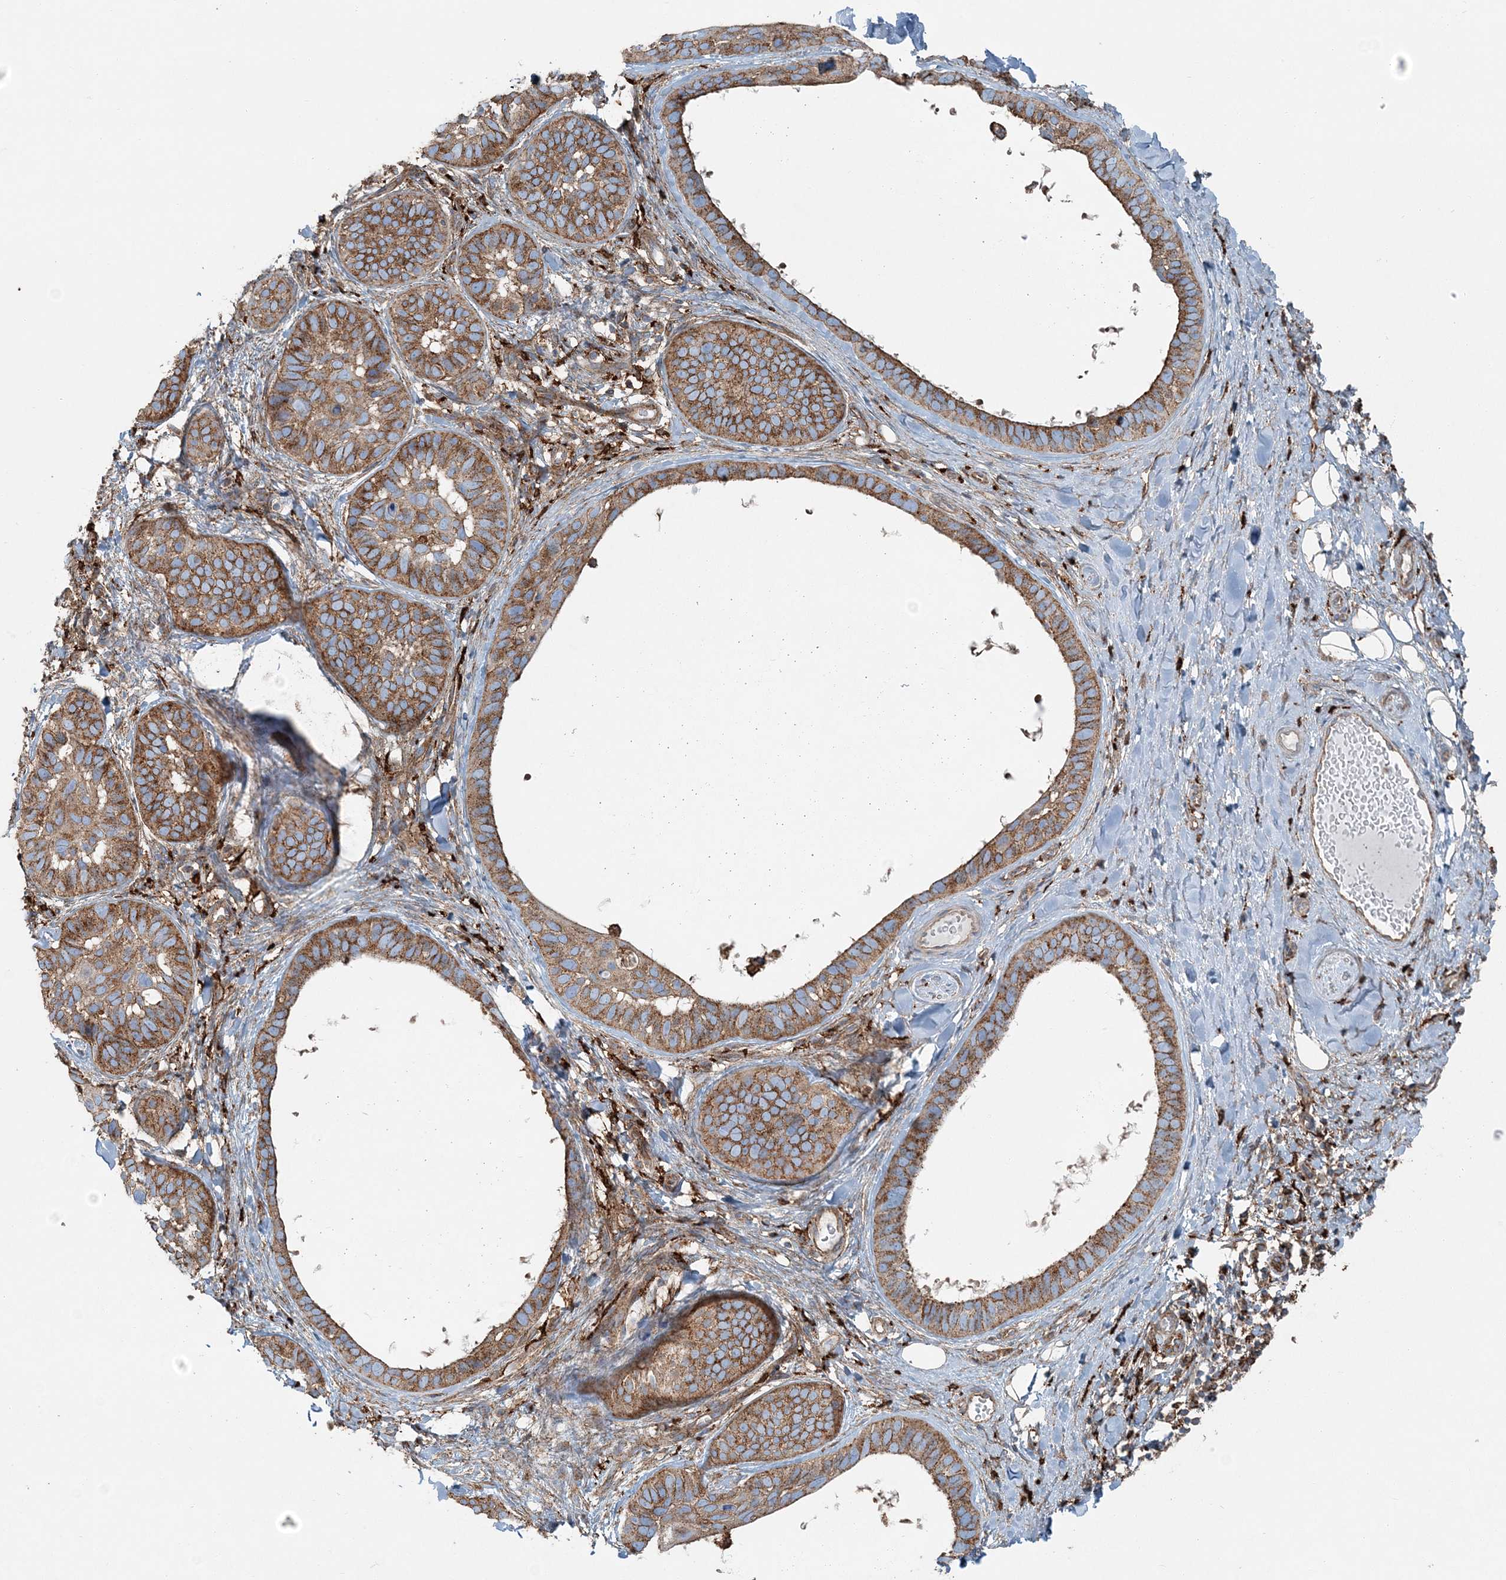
{"staining": {"intensity": "moderate", "quantity": ">75%", "location": "cytoplasmic/membranous"}, "tissue": "skin cancer", "cell_type": "Tumor cells", "image_type": "cancer", "snomed": [{"axis": "morphology", "description": "Basal cell carcinoma"}, {"axis": "topography", "description": "Skin"}], "caption": "Immunohistochemistry staining of skin cancer, which demonstrates medium levels of moderate cytoplasmic/membranous staining in approximately >75% of tumor cells indicating moderate cytoplasmic/membranous protein staining. The staining was performed using DAB (3,3'-diaminobenzidine) (brown) for protein detection and nuclei were counterstained in hematoxylin (blue).", "gene": "SNX2", "patient": {"sex": "male", "age": 62}}